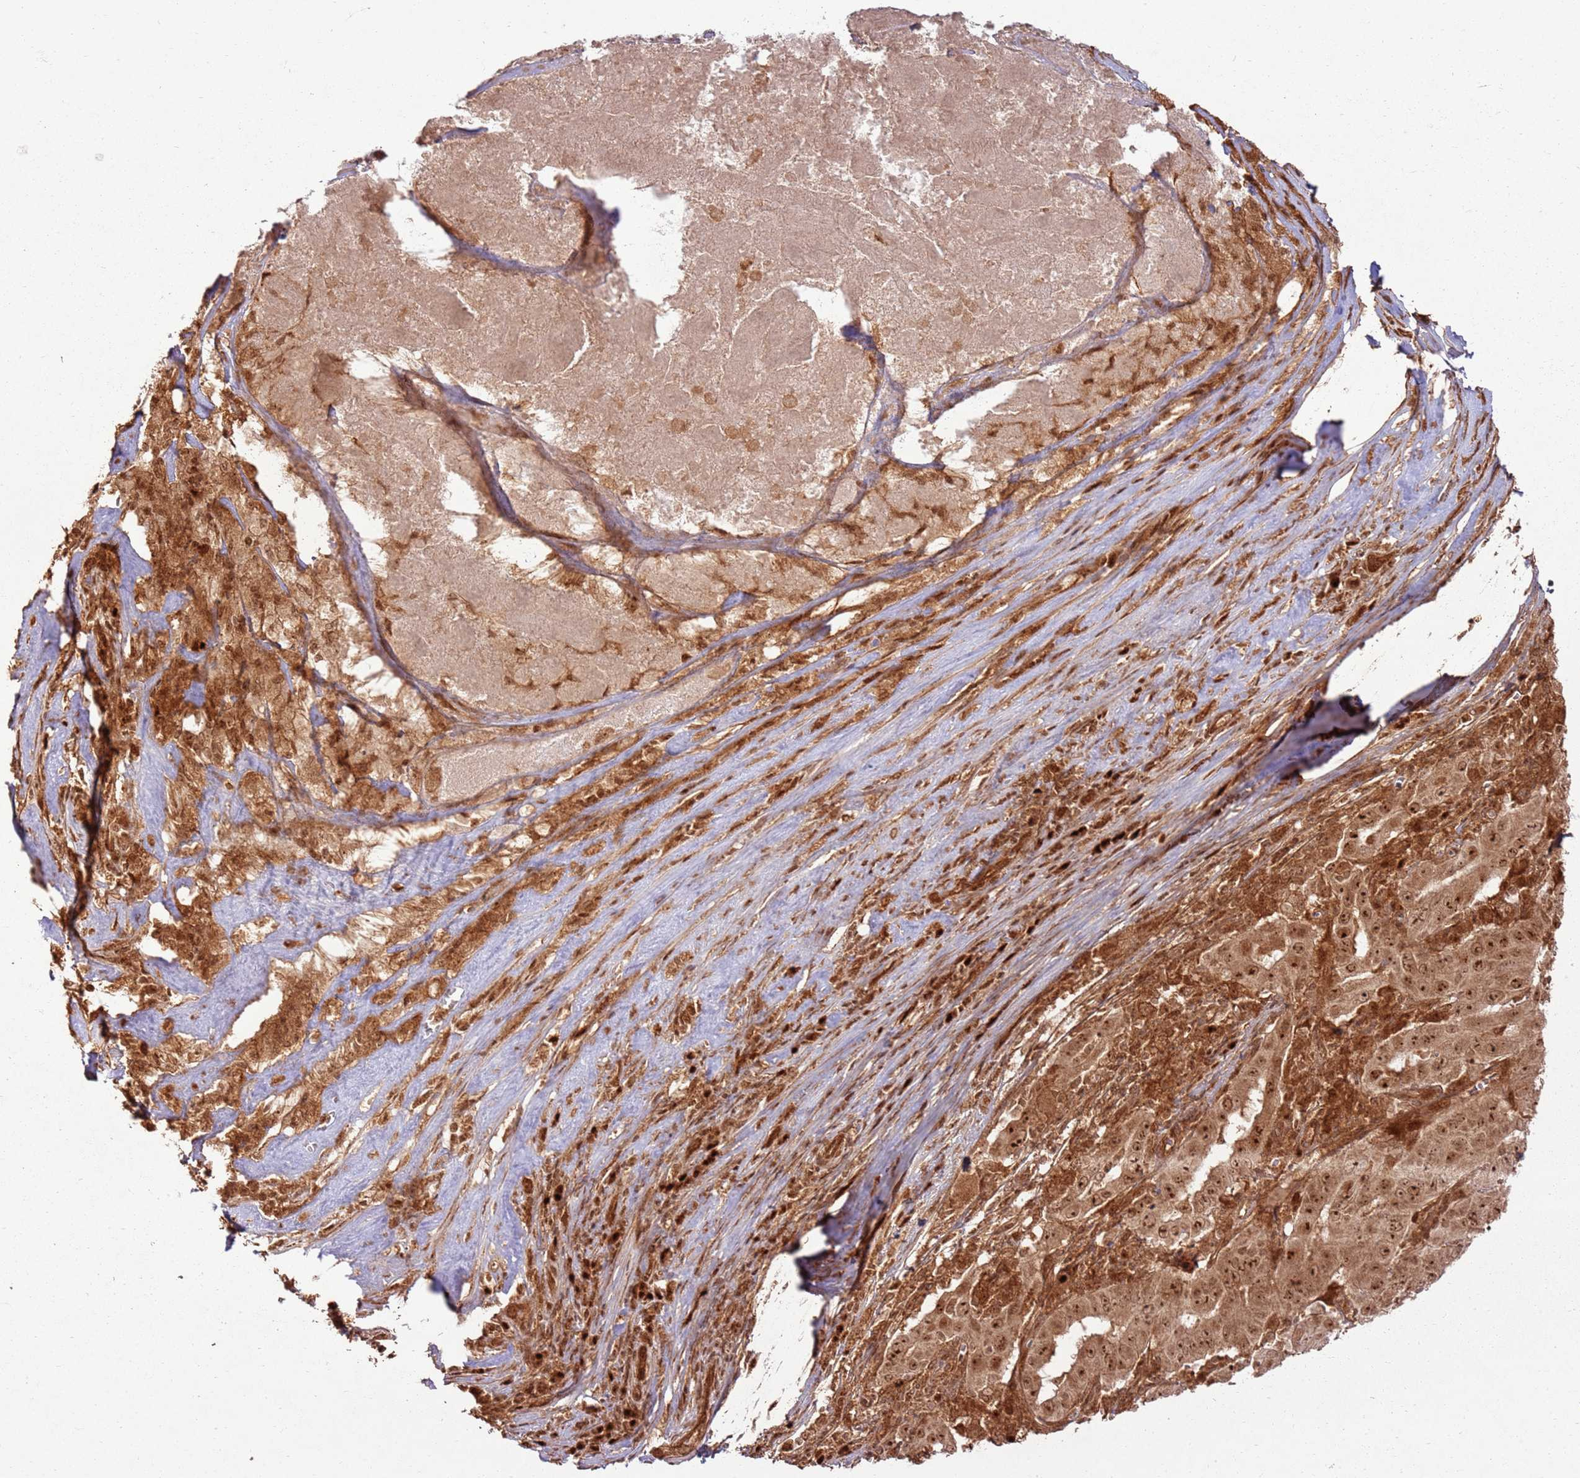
{"staining": {"intensity": "strong", "quantity": ">75%", "location": "cytoplasmic/membranous,nuclear"}, "tissue": "pancreatic cancer", "cell_type": "Tumor cells", "image_type": "cancer", "snomed": [{"axis": "morphology", "description": "Adenocarcinoma, NOS"}, {"axis": "topography", "description": "Pancreas"}], "caption": "Immunohistochemical staining of adenocarcinoma (pancreatic) exhibits high levels of strong cytoplasmic/membranous and nuclear staining in about >75% of tumor cells. (IHC, brightfield microscopy, high magnification).", "gene": "TBC1D13", "patient": {"sex": "male", "age": 63}}